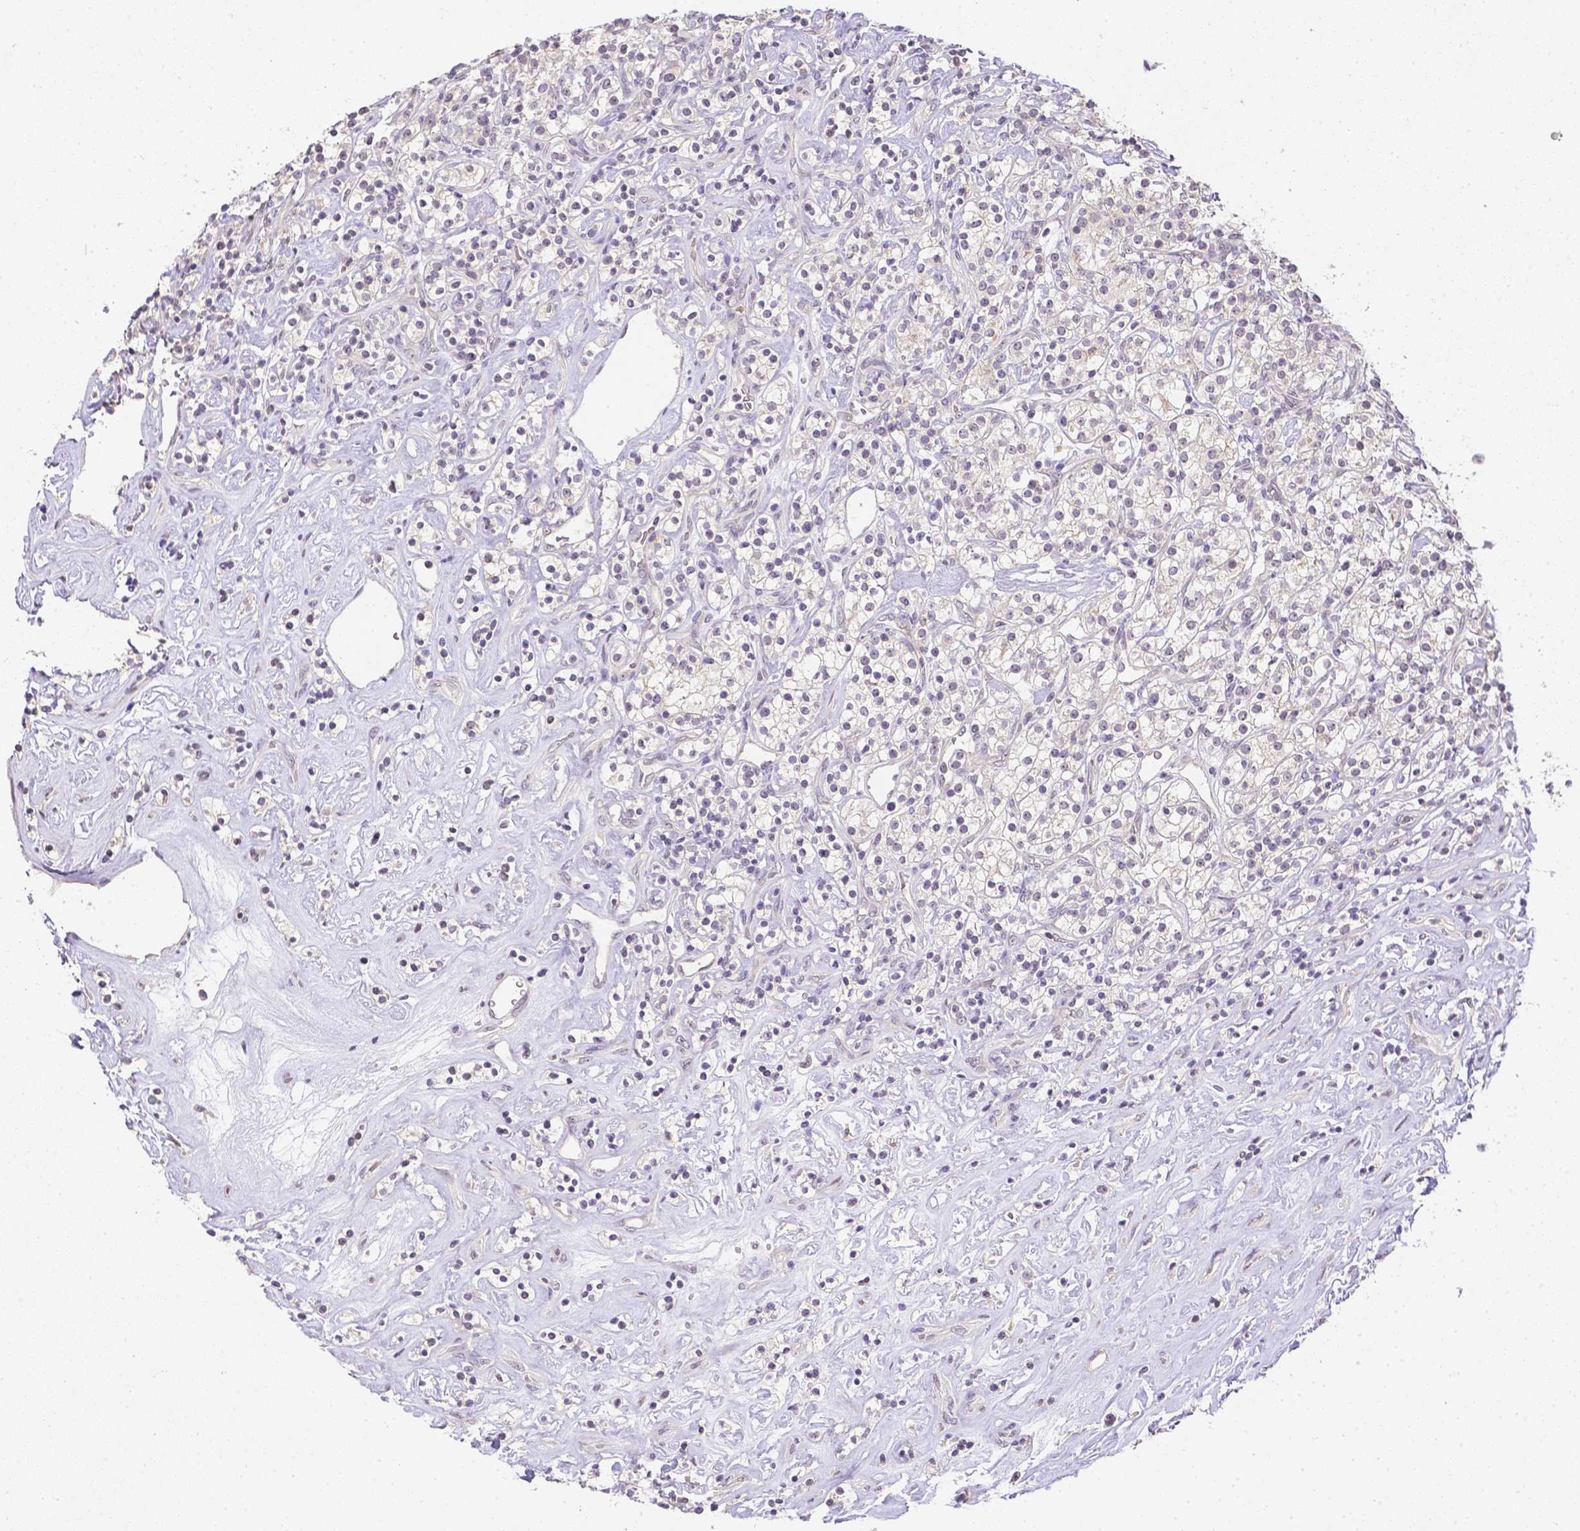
{"staining": {"intensity": "negative", "quantity": "none", "location": "none"}, "tissue": "renal cancer", "cell_type": "Tumor cells", "image_type": "cancer", "snomed": [{"axis": "morphology", "description": "Adenocarcinoma, NOS"}, {"axis": "topography", "description": "Kidney"}], "caption": "Immunohistochemistry histopathology image of neoplastic tissue: renal adenocarcinoma stained with DAB (3,3'-diaminobenzidine) demonstrates no significant protein staining in tumor cells.", "gene": "ZNF280B", "patient": {"sex": "male", "age": 77}}